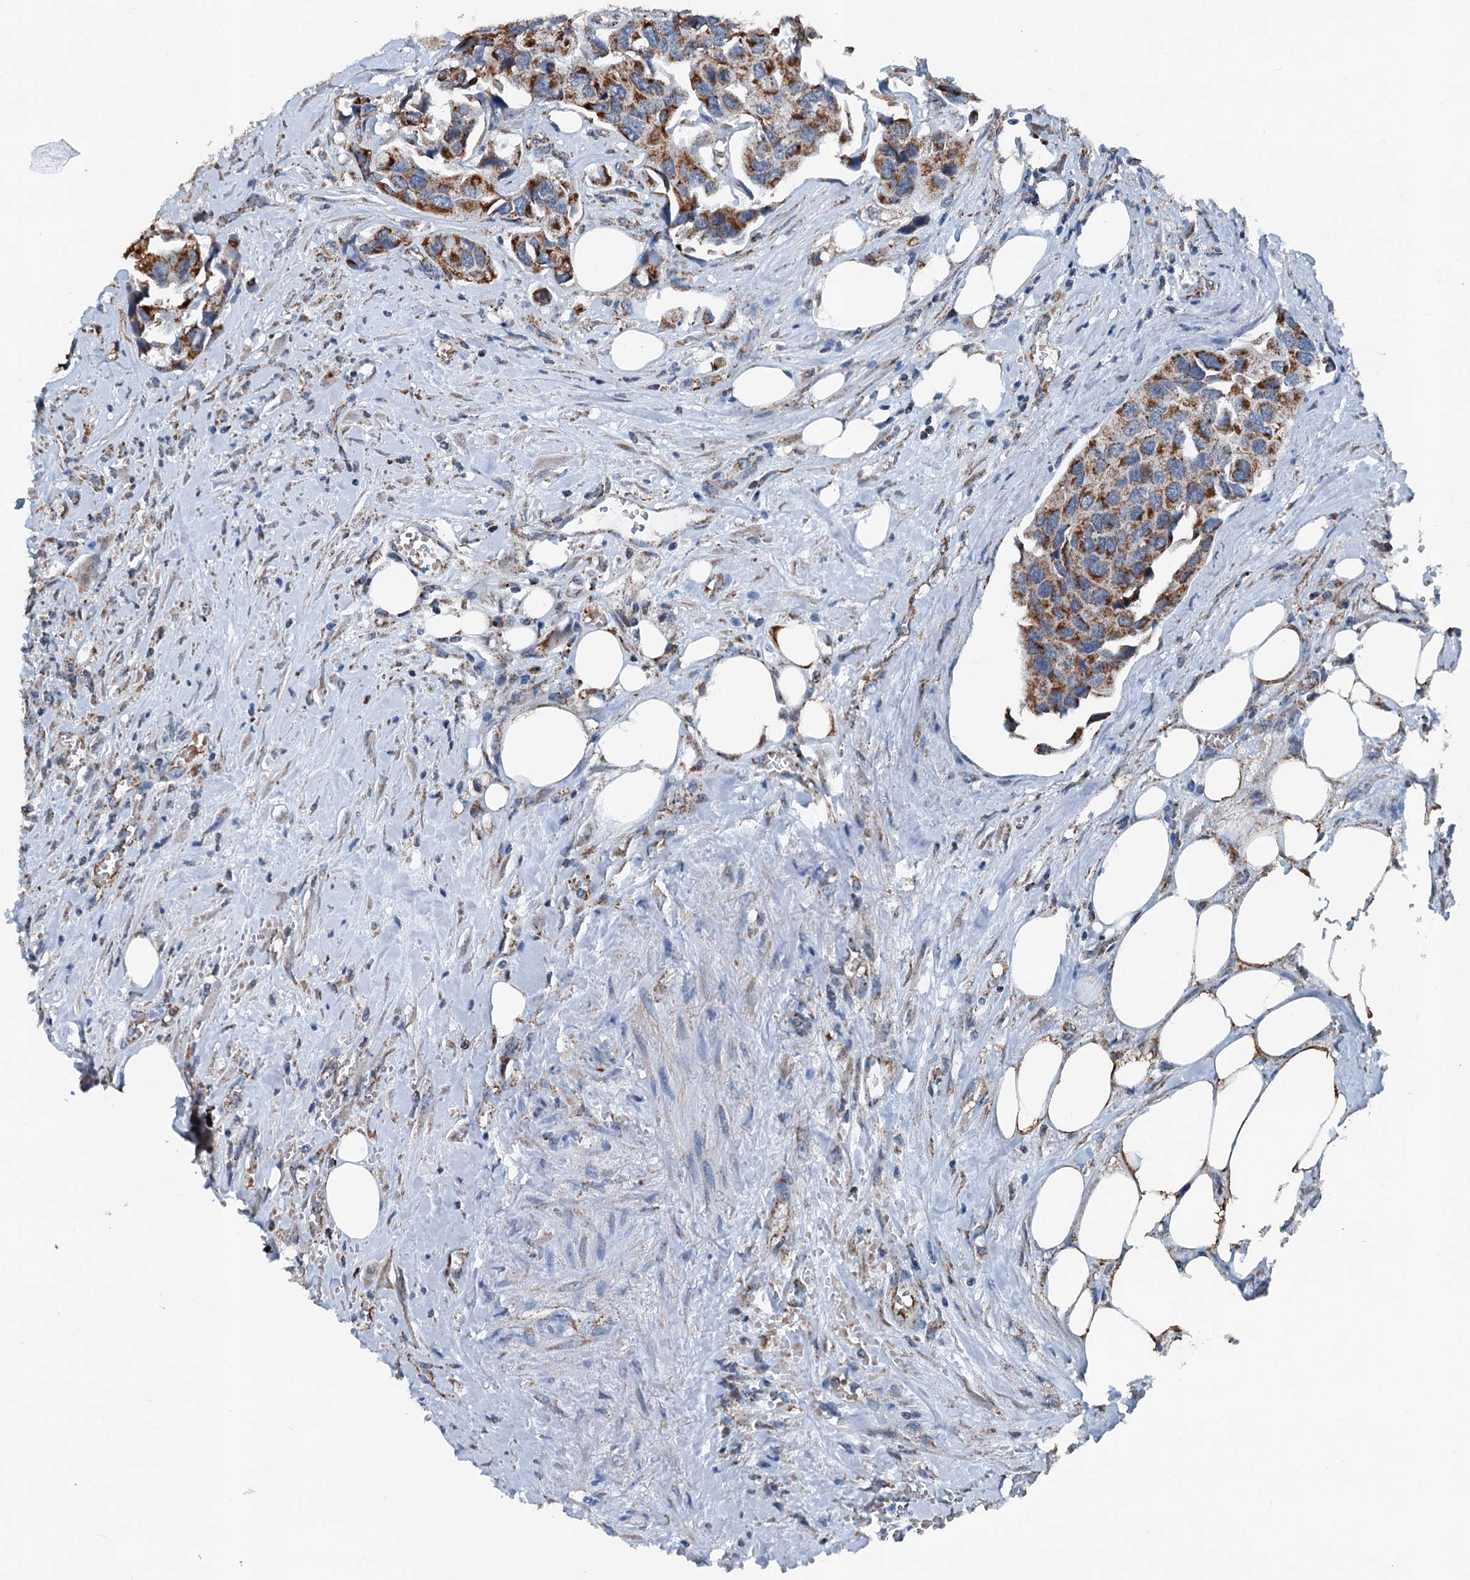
{"staining": {"intensity": "strong", "quantity": ">75%", "location": "cytoplasmic/membranous"}, "tissue": "urothelial cancer", "cell_type": "Tumor cells", "image_type": "cancer", "snomed": [{"axis": "morphology", "description": "Urothelial carcinoma, High grade"}, {"axis": "topography", "description": "Urinary bladder"}], "caption": "Strong cytoplasmic/membranous expression is identified in approximately >75% of tumor cells in high-grade urothelial carcinoma.", "gene": "TRPT1", "patient": {"sex": "male", "age": 74}}